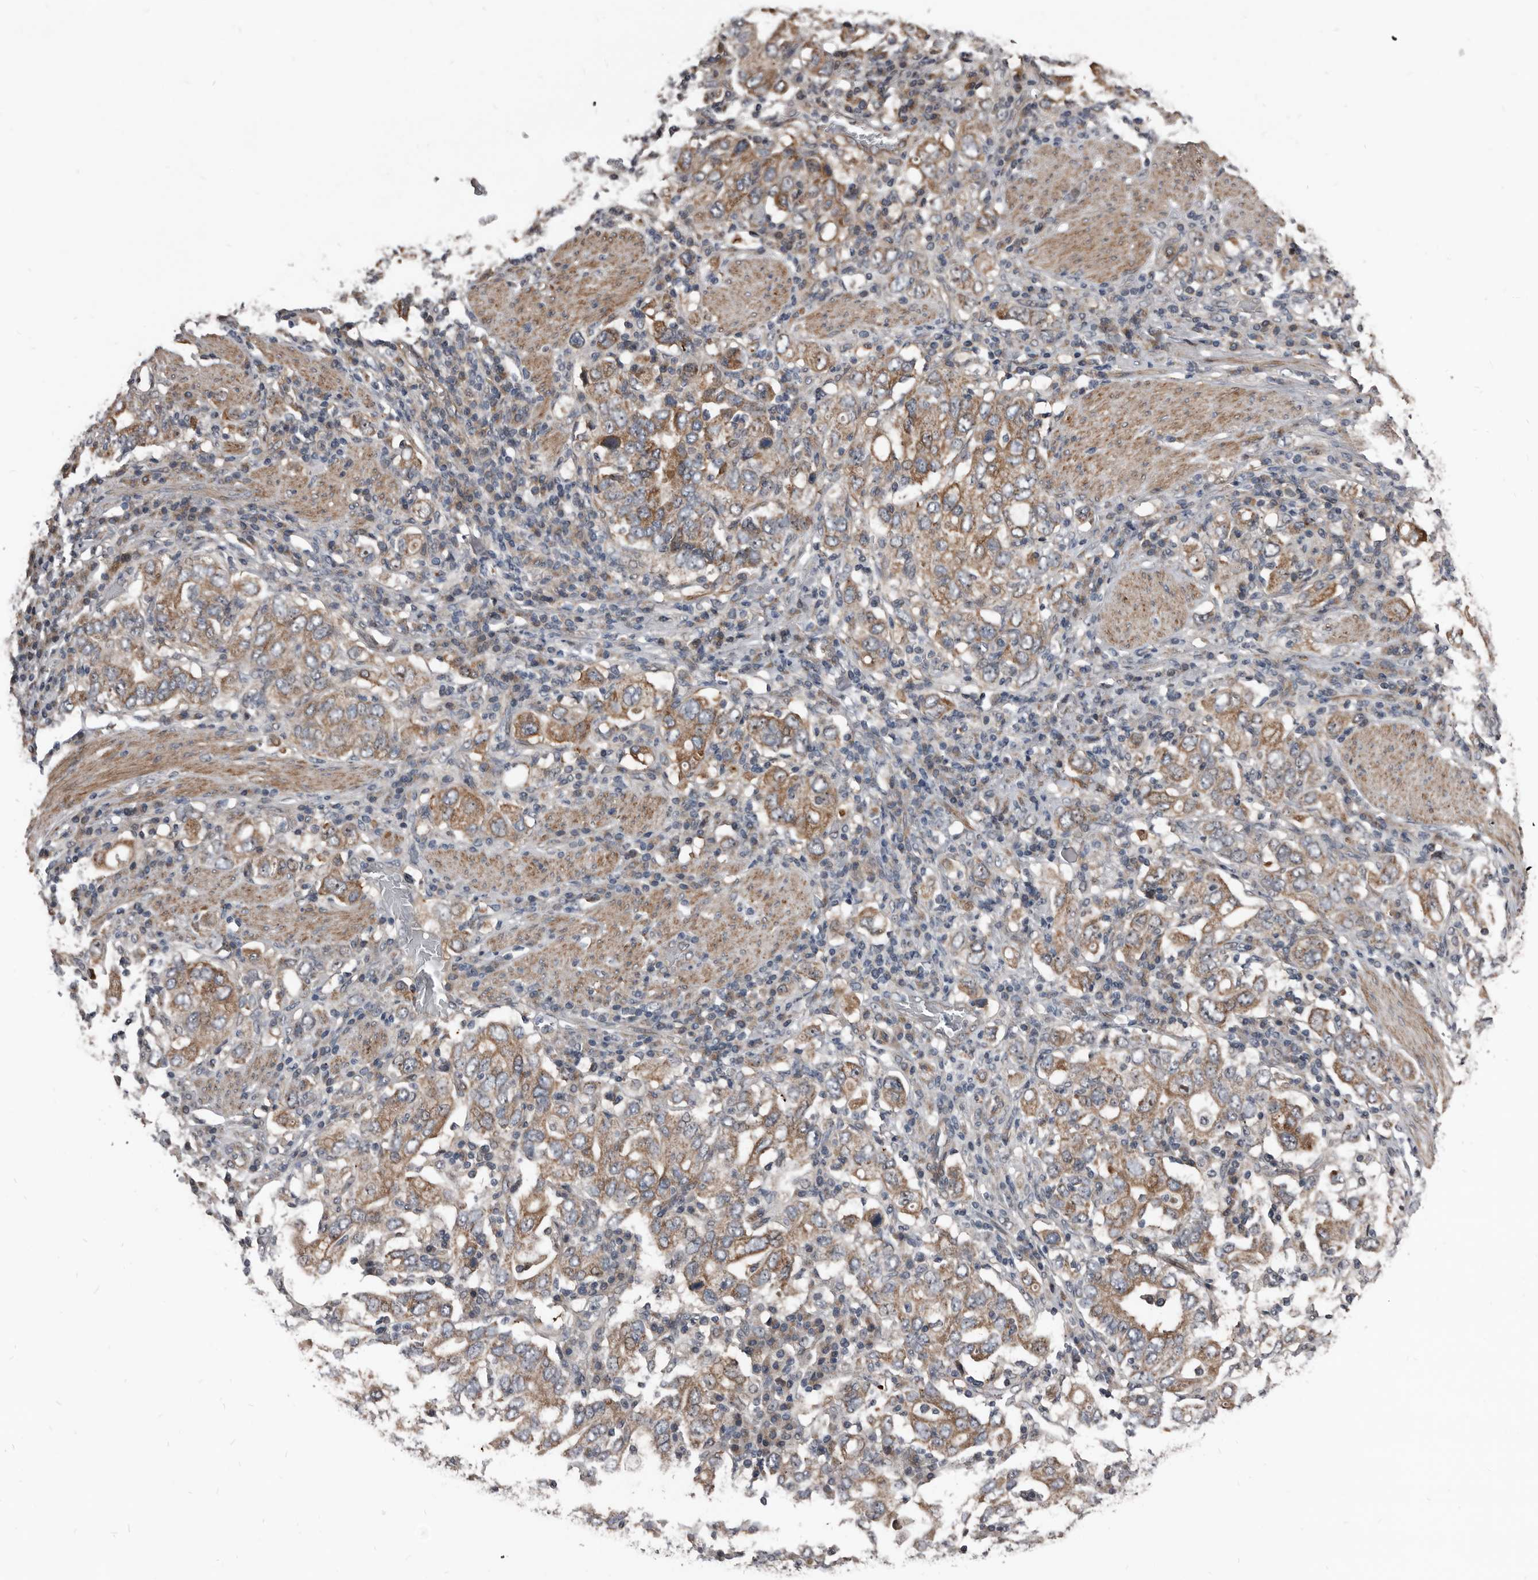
{"staining": {"intensity": "moderate", "quantity": ">75%", "location": "cytoplasmic/membranous"}, "tissue": "stomach cancer", "cell_type": "Tumor cells", "image_type": "cancer", "snomed": [{"axis": "morphology", "description": "Adenocarcinoma, NOS"}, {"axis": "topography", "description": "Stomach, upper"}], "caption": "Immunohistochemistry micrograph of neoplastic tissue: stomach cancer (adenocarcinoma) stained using IHC demonstrates medium levels of moderate protein expression localized specifically in the cytoplasmic/membranous of tumor cells, appearing as a cytoplasmic/membranous brown color.", "gene": "DHPS", "patient": {"sex": "male", "age": 62}}